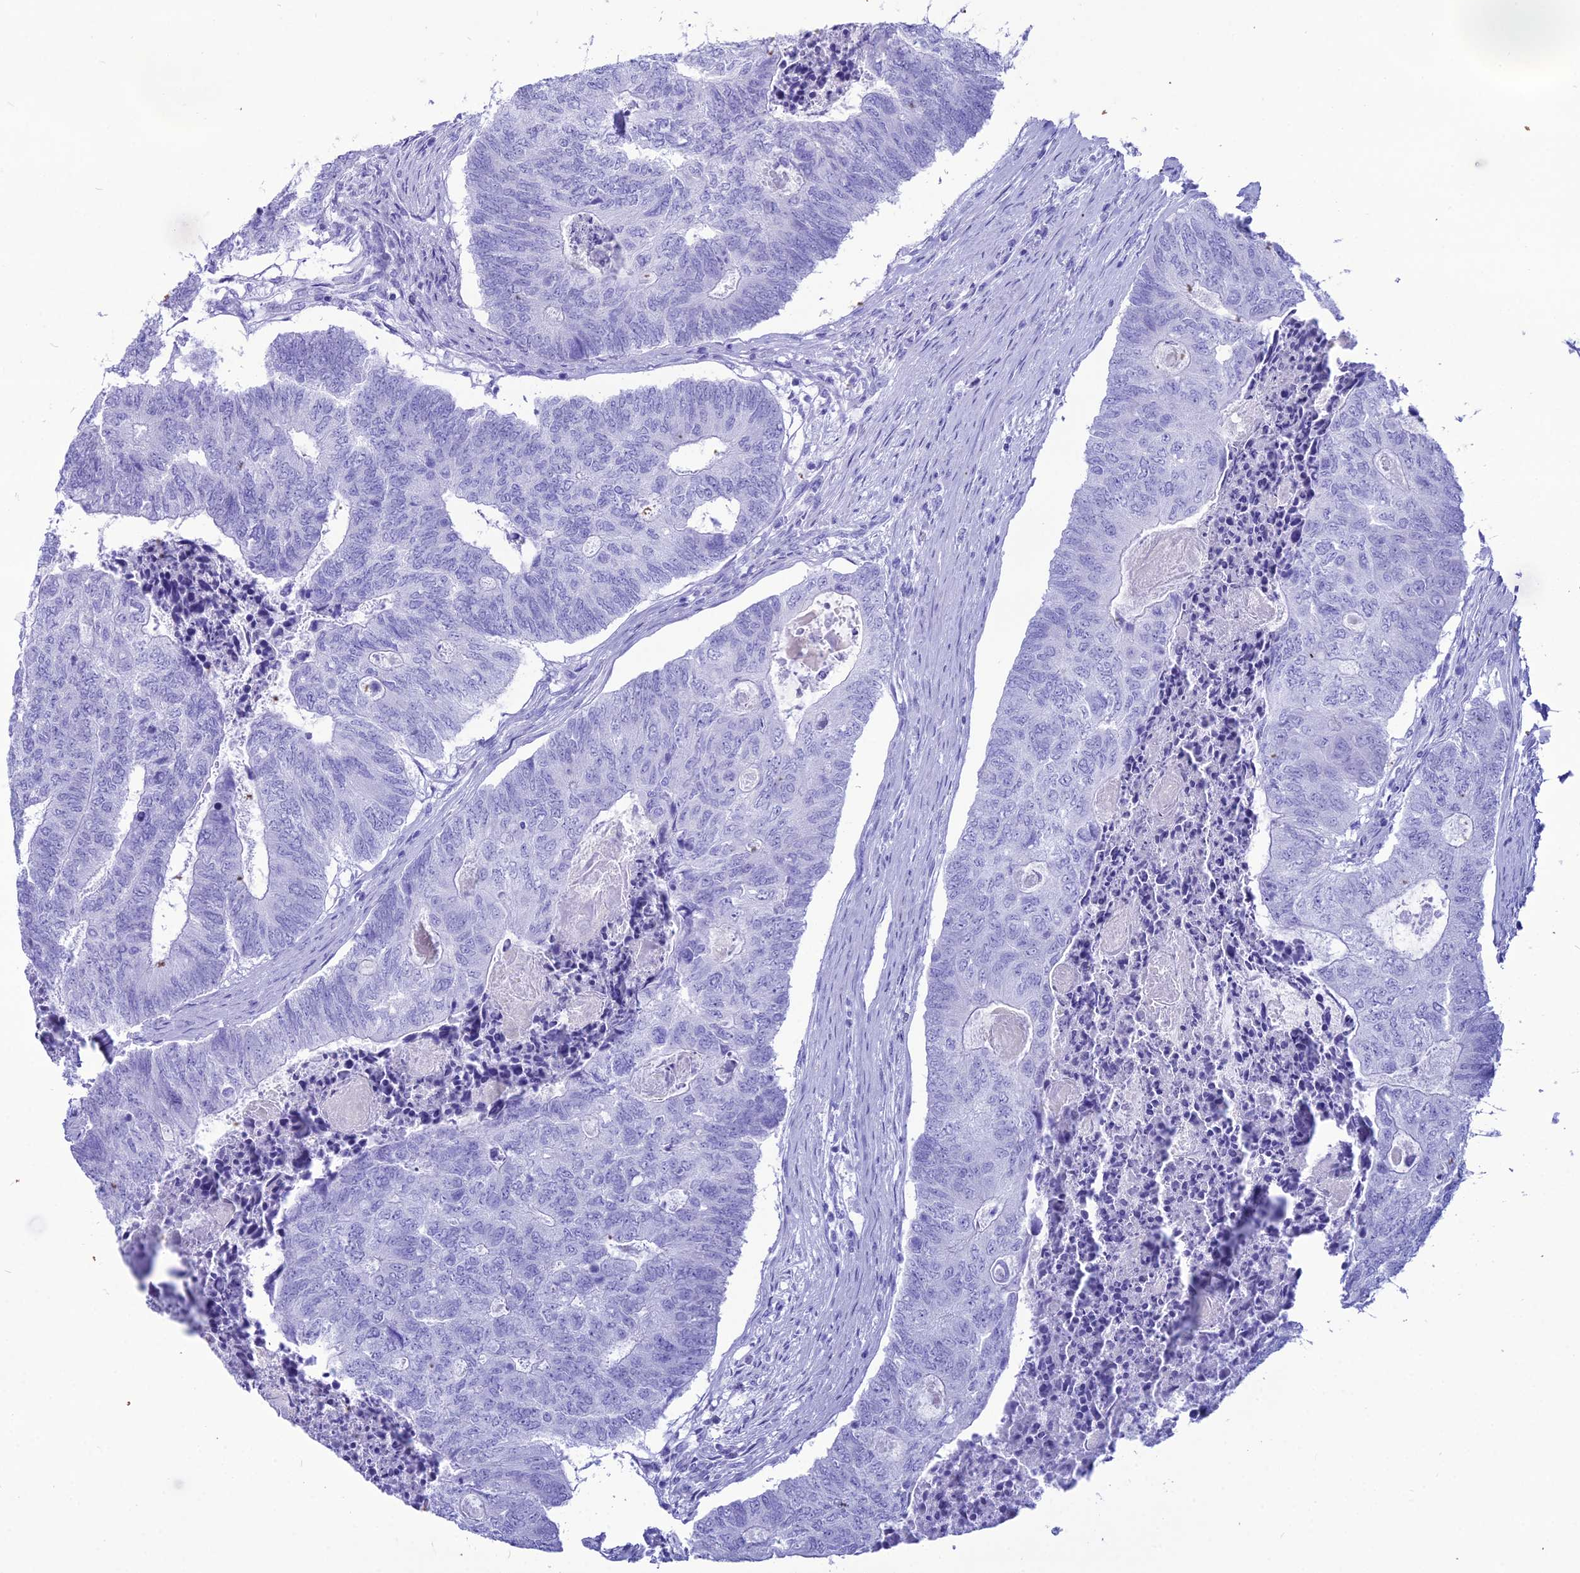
{"staining": {"intensity": "negative", "quantity": "none", "location": "none"}, "tissue": "colorectal cancer", "cell_type": "Tumor cells", "image_type": "cancer", "snomed": [{"axis": "morphology", "description": "Adenocarcinoma, NOS"}, {"axis": "topography", "description": "Colon"}], "caption": "Colorectal cancer was stained to show a protein in brown. There is no significant staining in tumor cells. (IHC, brightfield microscopy, high magnification).", "gene": "PNMA5", "patient": {"sex": "female", "age": 67}}